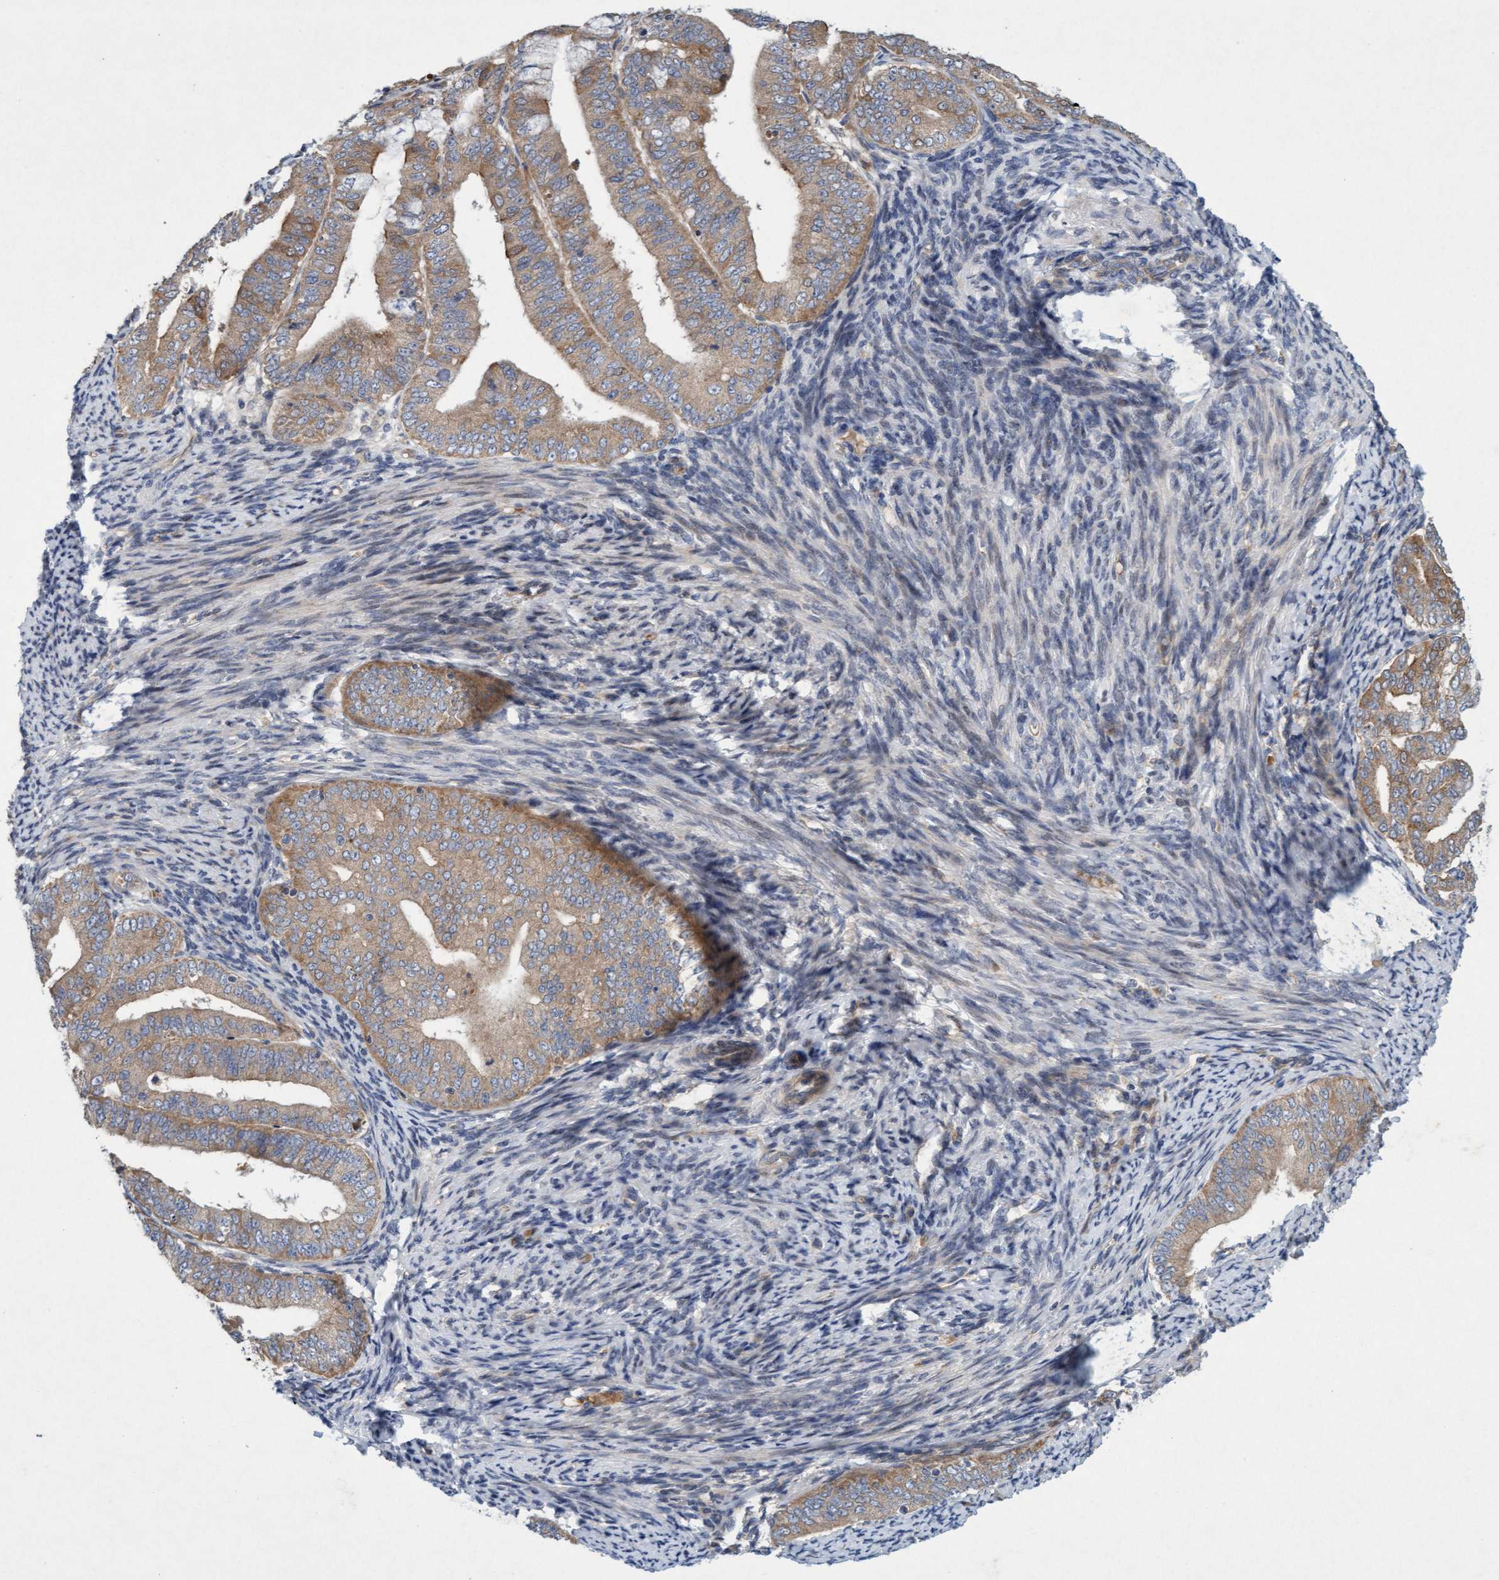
{"staining": {"intensity": "moderate", "quantity": ">75%", "location": "cytoplasmic/membranous"}, "tissue": "endometrial cancer", "cell_type": "Tumor cells", "image_type": "cancer", "snomed": [{"axis": "morphology", "description": "Adenocarcinoma, NOS"}, {"axis": "topography", "description": "Endometrium"}], "caption": "Protein analysis of endometrial cancer (adenocarcinoma) tissue displays moderate cytoplasmic/membranous expression in about >75% of tumor cells.", "gene": "DDHD2", "patient": {"sex": "female", "age": 63}}